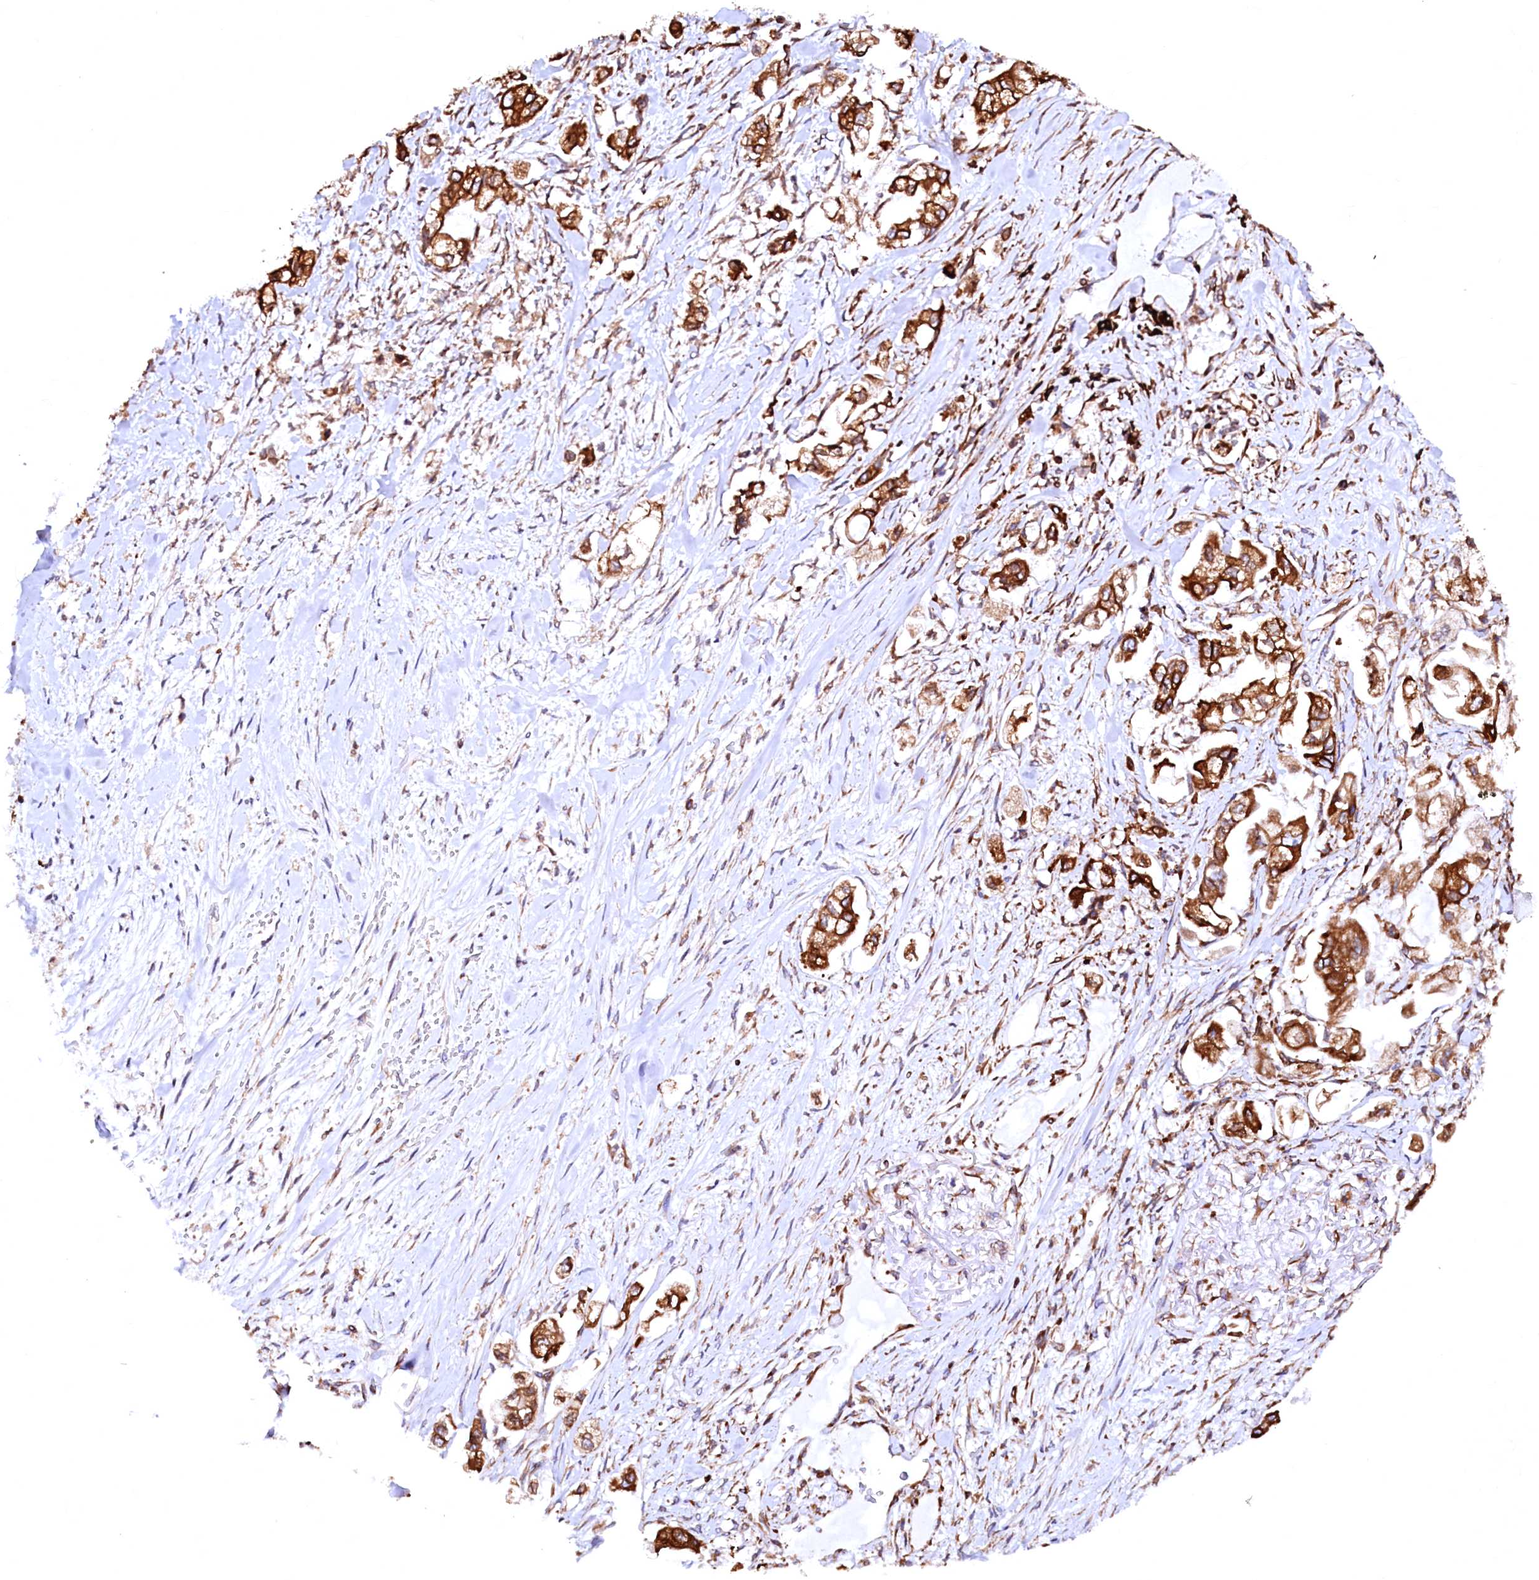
{"staining": {"intensity": "strong", "quantity": ">75%", "location": "cytoplasmic/membranous"}, "tissue": "stomach cancer", "cell_type": "Tumor cells", "image_type": "cancer", "snomed": [{"axis": "morphology", "description": "Adenocarcinoma, NOS"}, {"axis": "topography", "description": "Stomach"}], "caption": "An IHC histopathology image of neoplastic tissue is shown. Protein staining in brown highlights strong cytoplasmic/membranous positivity in stomach cancer within tumor cells.", "gene": "DERL1", "patient": {"sex": "male", "age": 62}}